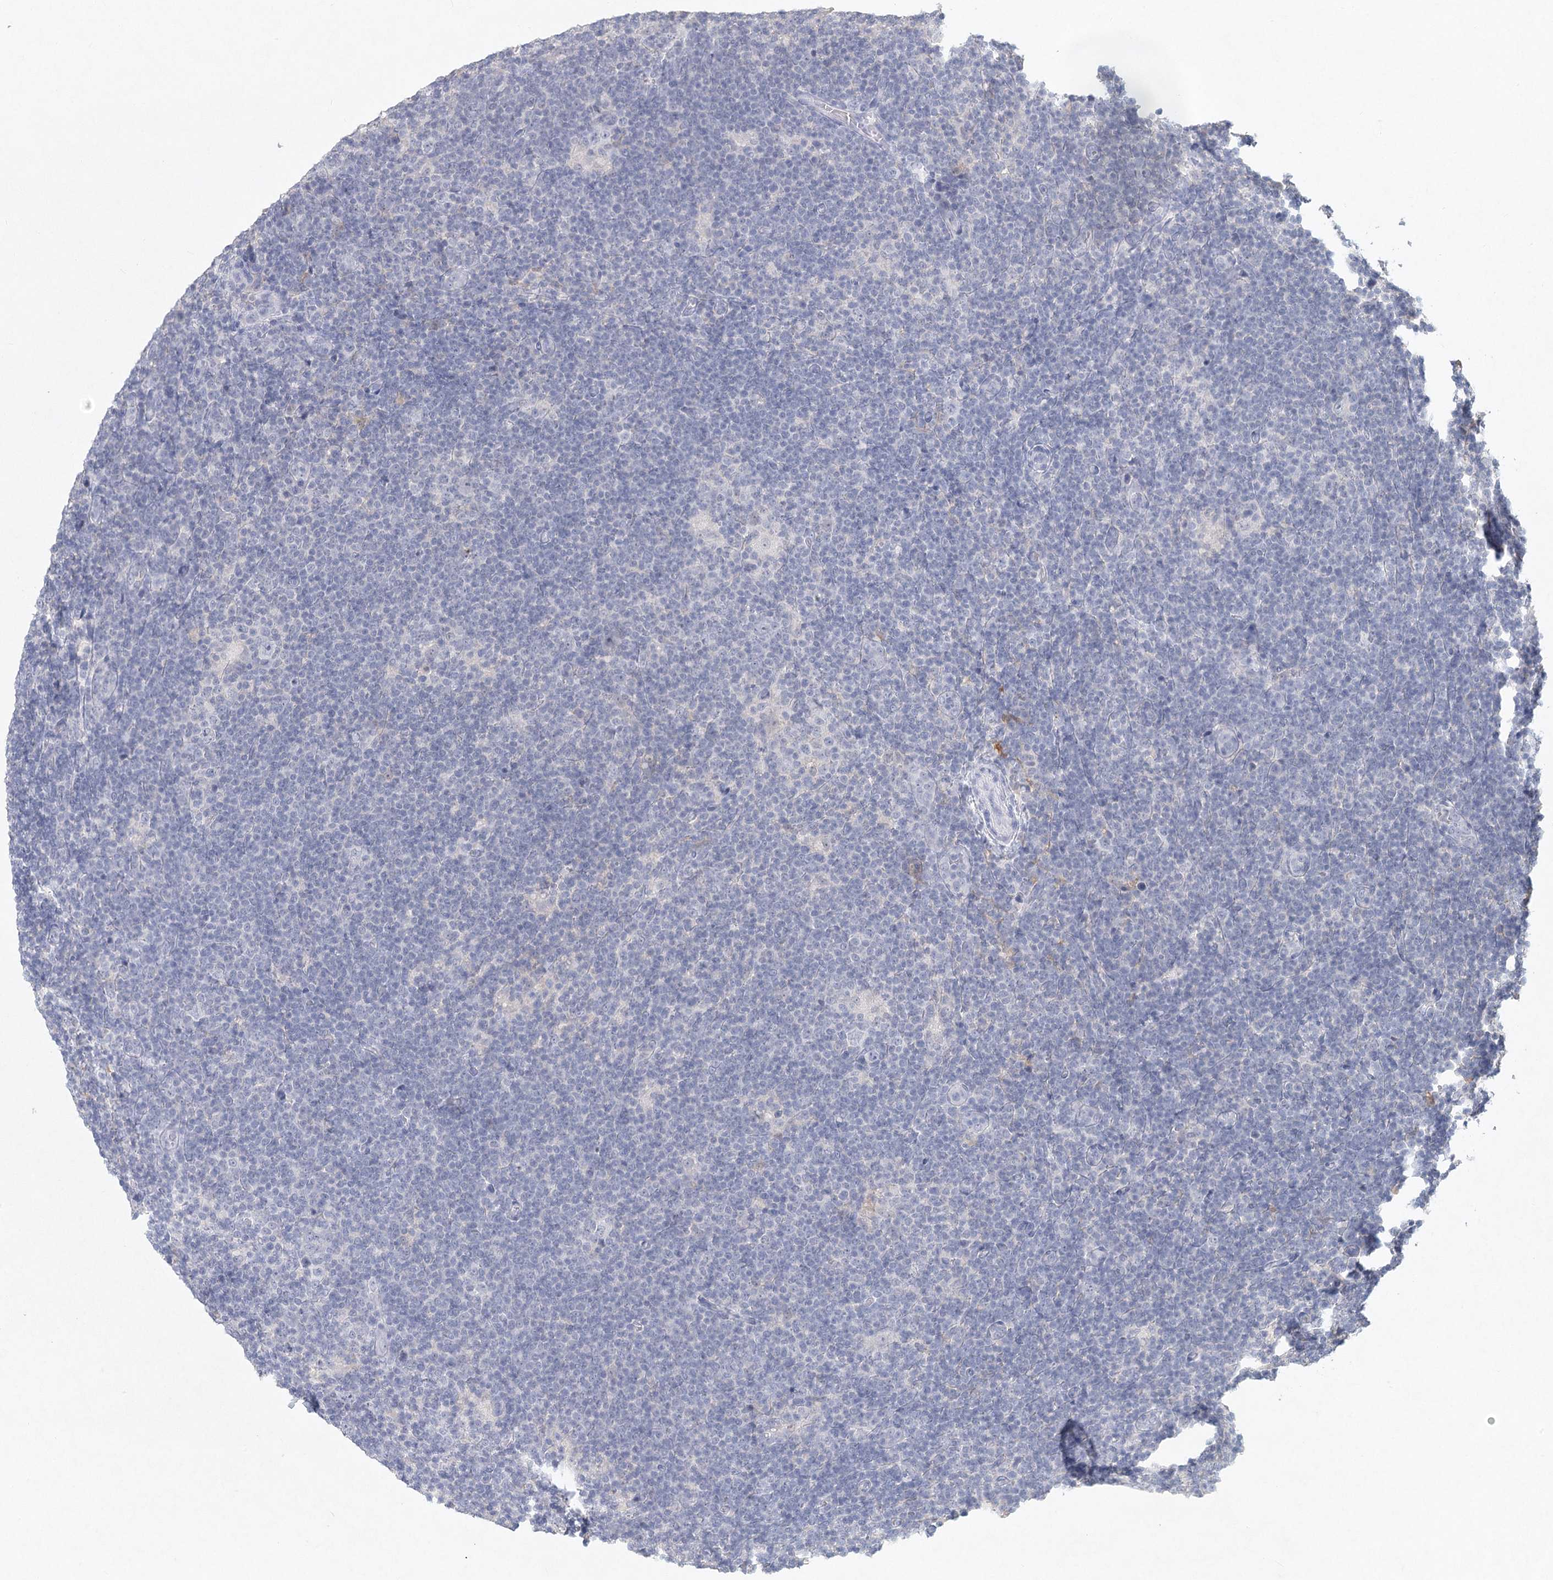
{"staining": {"intensity": "negative", "quantity": "none", "location": "none"}, "tissue": "lymphoma", "cell_type": "Tumor cells", "image_type": "cancer", "snomed": [{"axis": "morphology", "description": "Hodgkin's disease, NOS"}, {"axis": "topography", "description": "Lymph node"}], "caption": "Immunohistochemistry image of neoplastic tissue: human Hodgkin's disease stained with DAB (3,3'-diaminobenzidine) exhibits no significant protein staining in tumor cells. Brightfield microscopy of immunohistochemistry stained with DAB (3,3'-diaminobenzidine) (brown) and hematoxylin (blue), captured at high magnification.", "gene": "ARSI", "patient": {"sex": "female", "age": 57}}